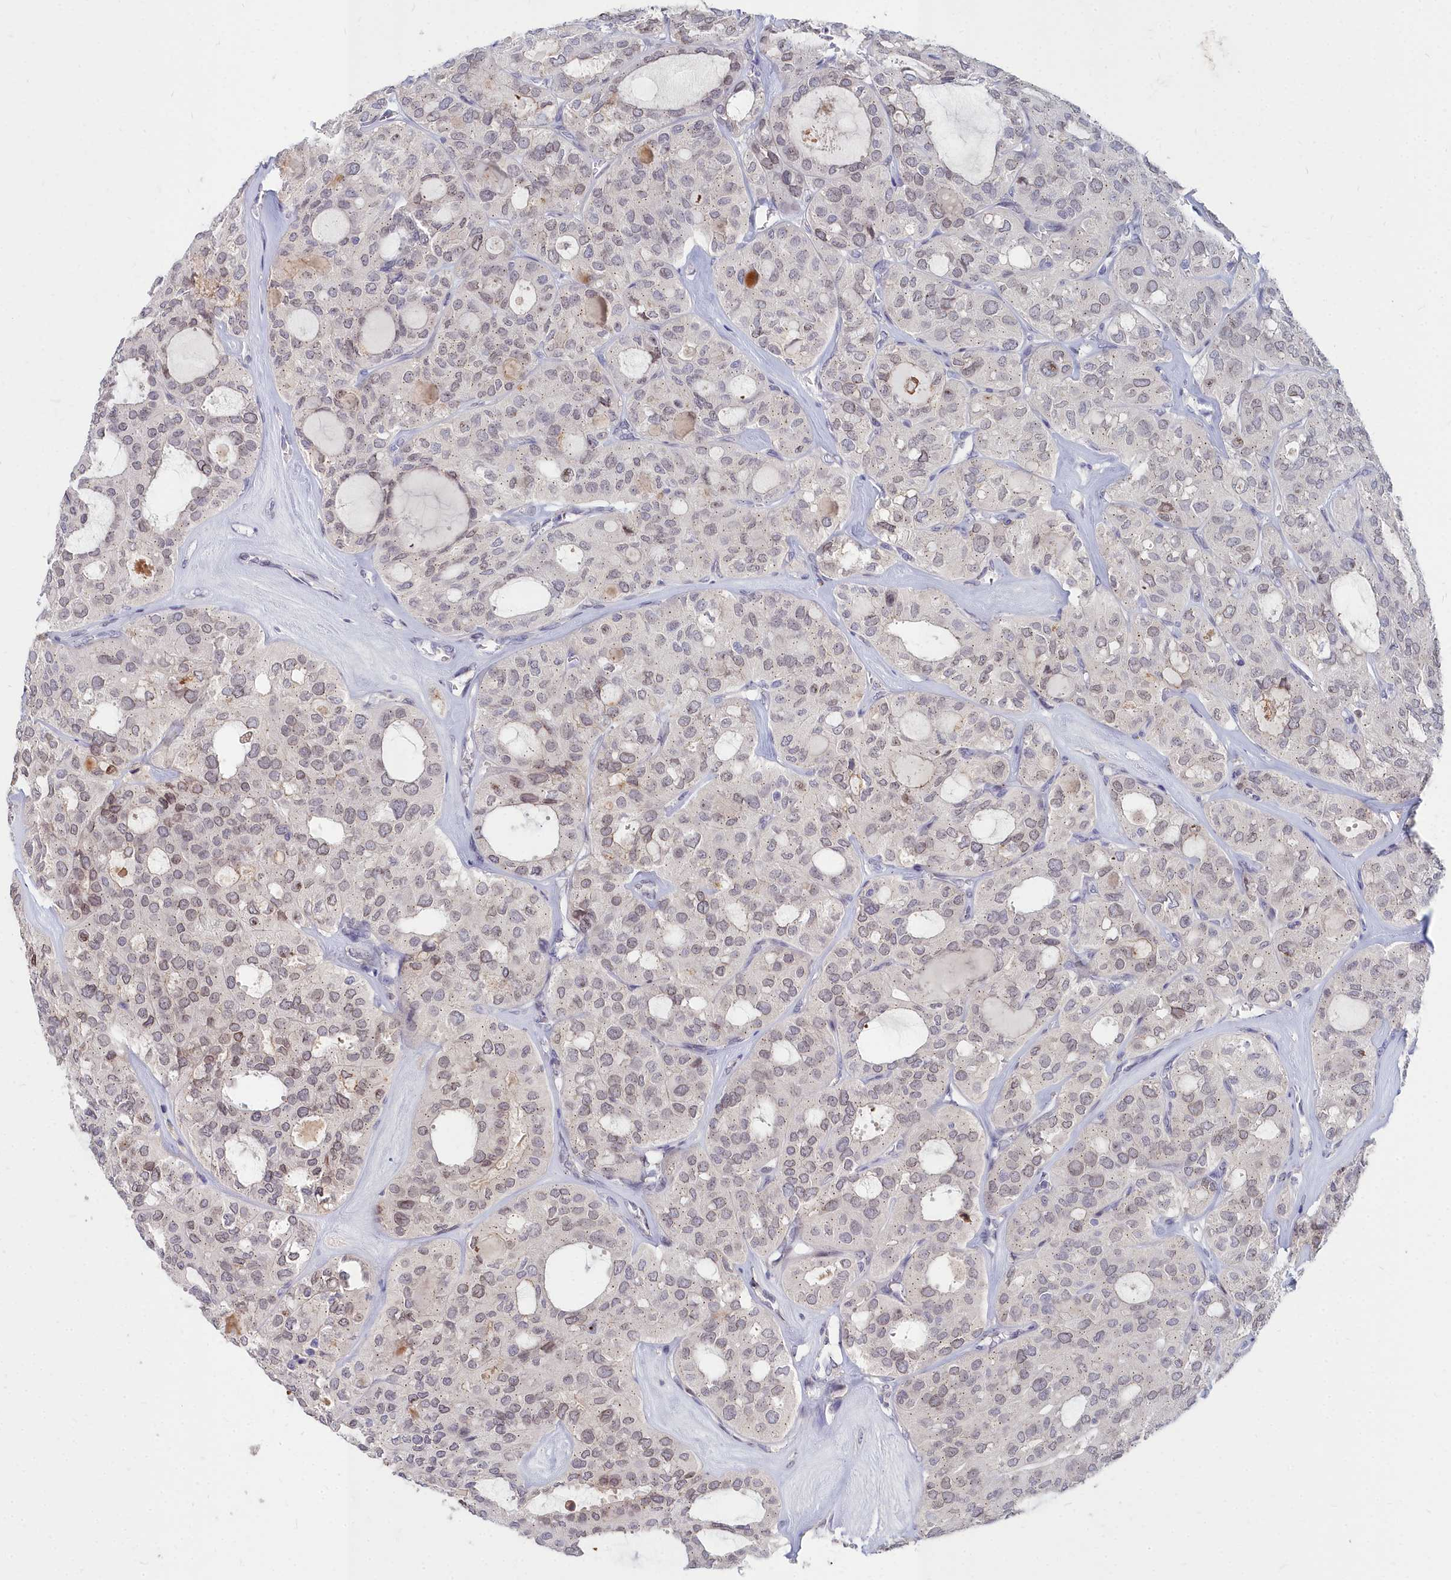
{"staining": {"intensity": "weak", "quantity": "25%-75%", "location": "nuclear"}, "tissue": "thyroid cancer", "cell_type": "Tumor cells", "image_type": "cancer", "snomed": [{"axis": "morphology", "description": "Follicular adenoma carcinoma, NOS"}, {"axis": "topography", "description": "Thyroid gland"}], "caption": "High-power microscopy captured an immunohistochemistry (IHC) micrograph of thyroid cancer, revealing weak nuclear positivity in approximately 25%-75% of tumor cells.", "gene": "NOXA1", "patient": {"sex": "male", "age": 75}}